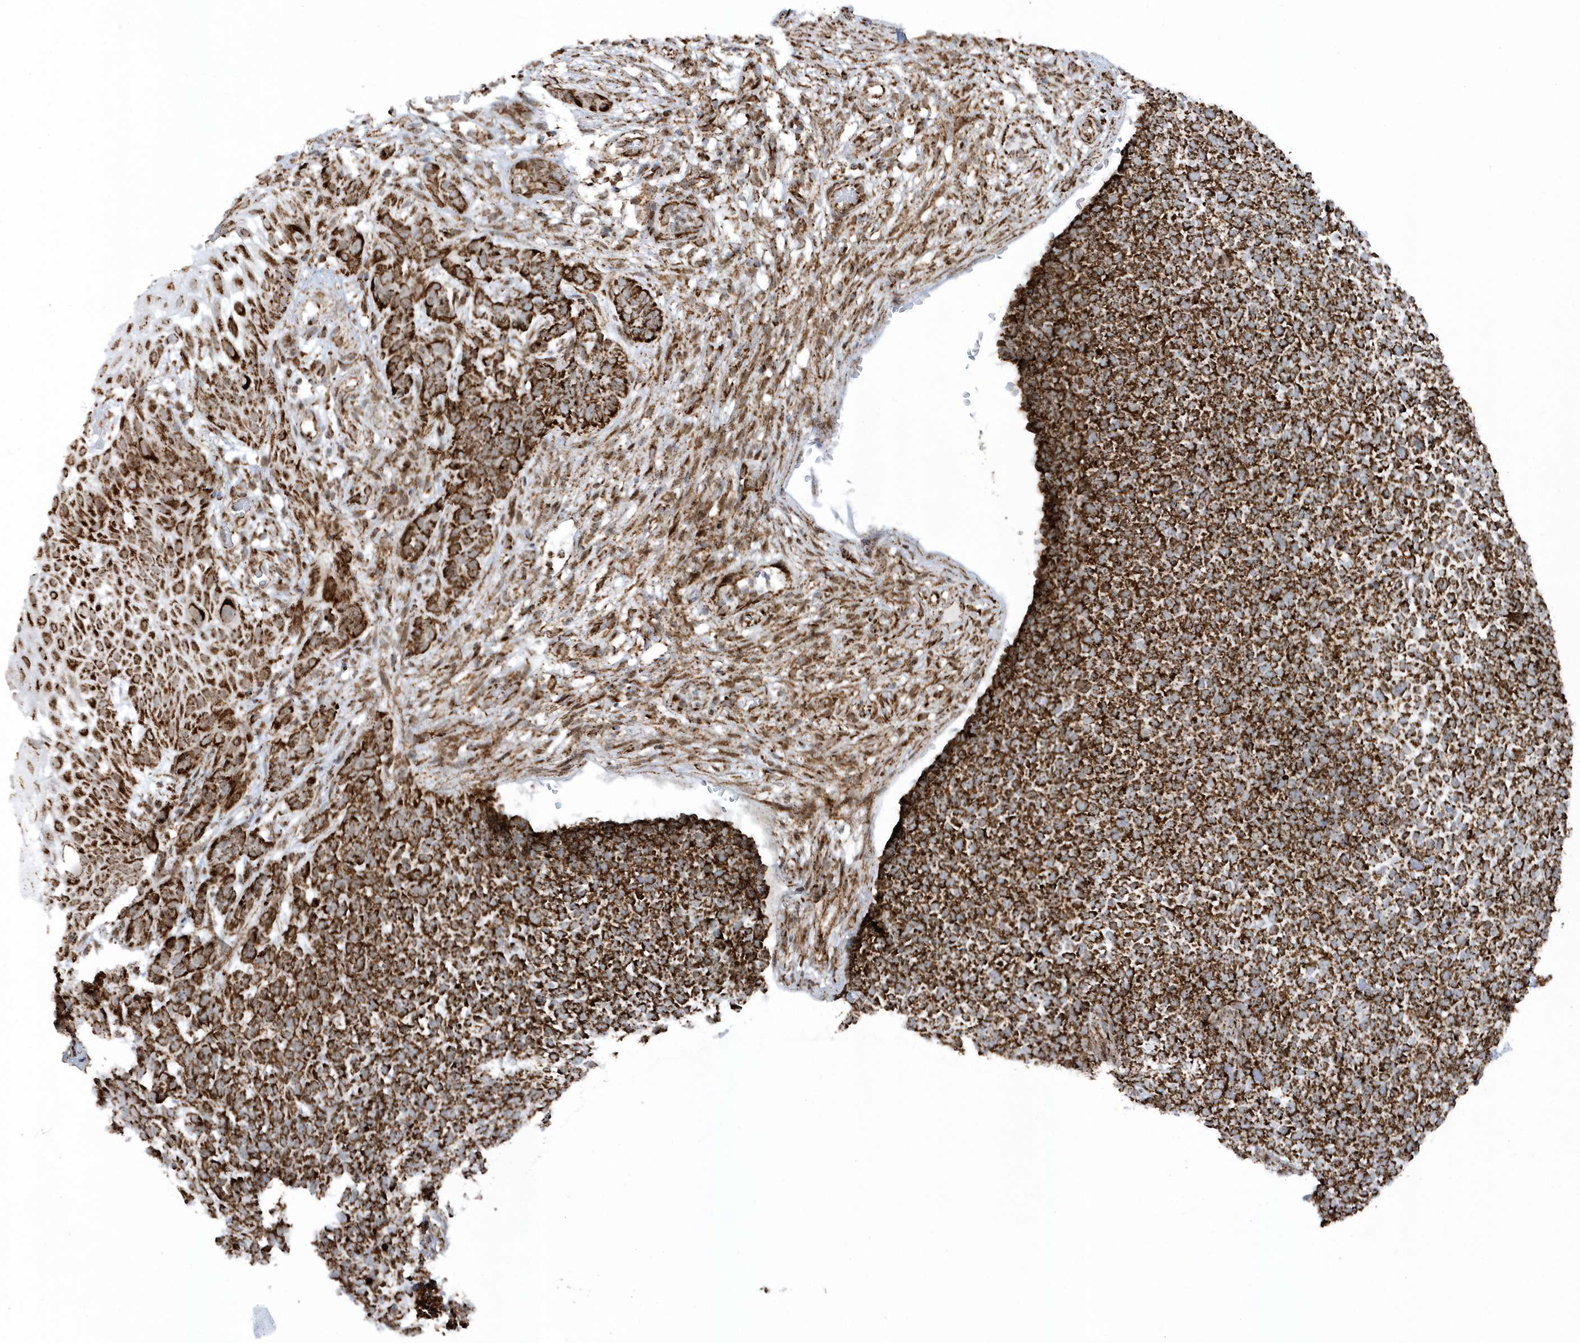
{"staining": {"intensity": "strong", "quantity": ">75%", "location": "cytoplasmic/membranous"}, "tissue": "skin cancer", "cell_type": "Tumor cells", "image_type": "cancer", "snomed": [{"axis": "morphology", "description": "Basal cell carcinoma"}, {"axis": "topography", "description": "Skin"}], "caption": "A histopathology image of skin cancer stained for a protein displays strong cytoplasmic/membranous brown staining in tumor cells. (Brightfield microscopy of DAB IHC at high magnification).", "gene": "CRY2", "patient": {"sex": "female", "age": 84}}